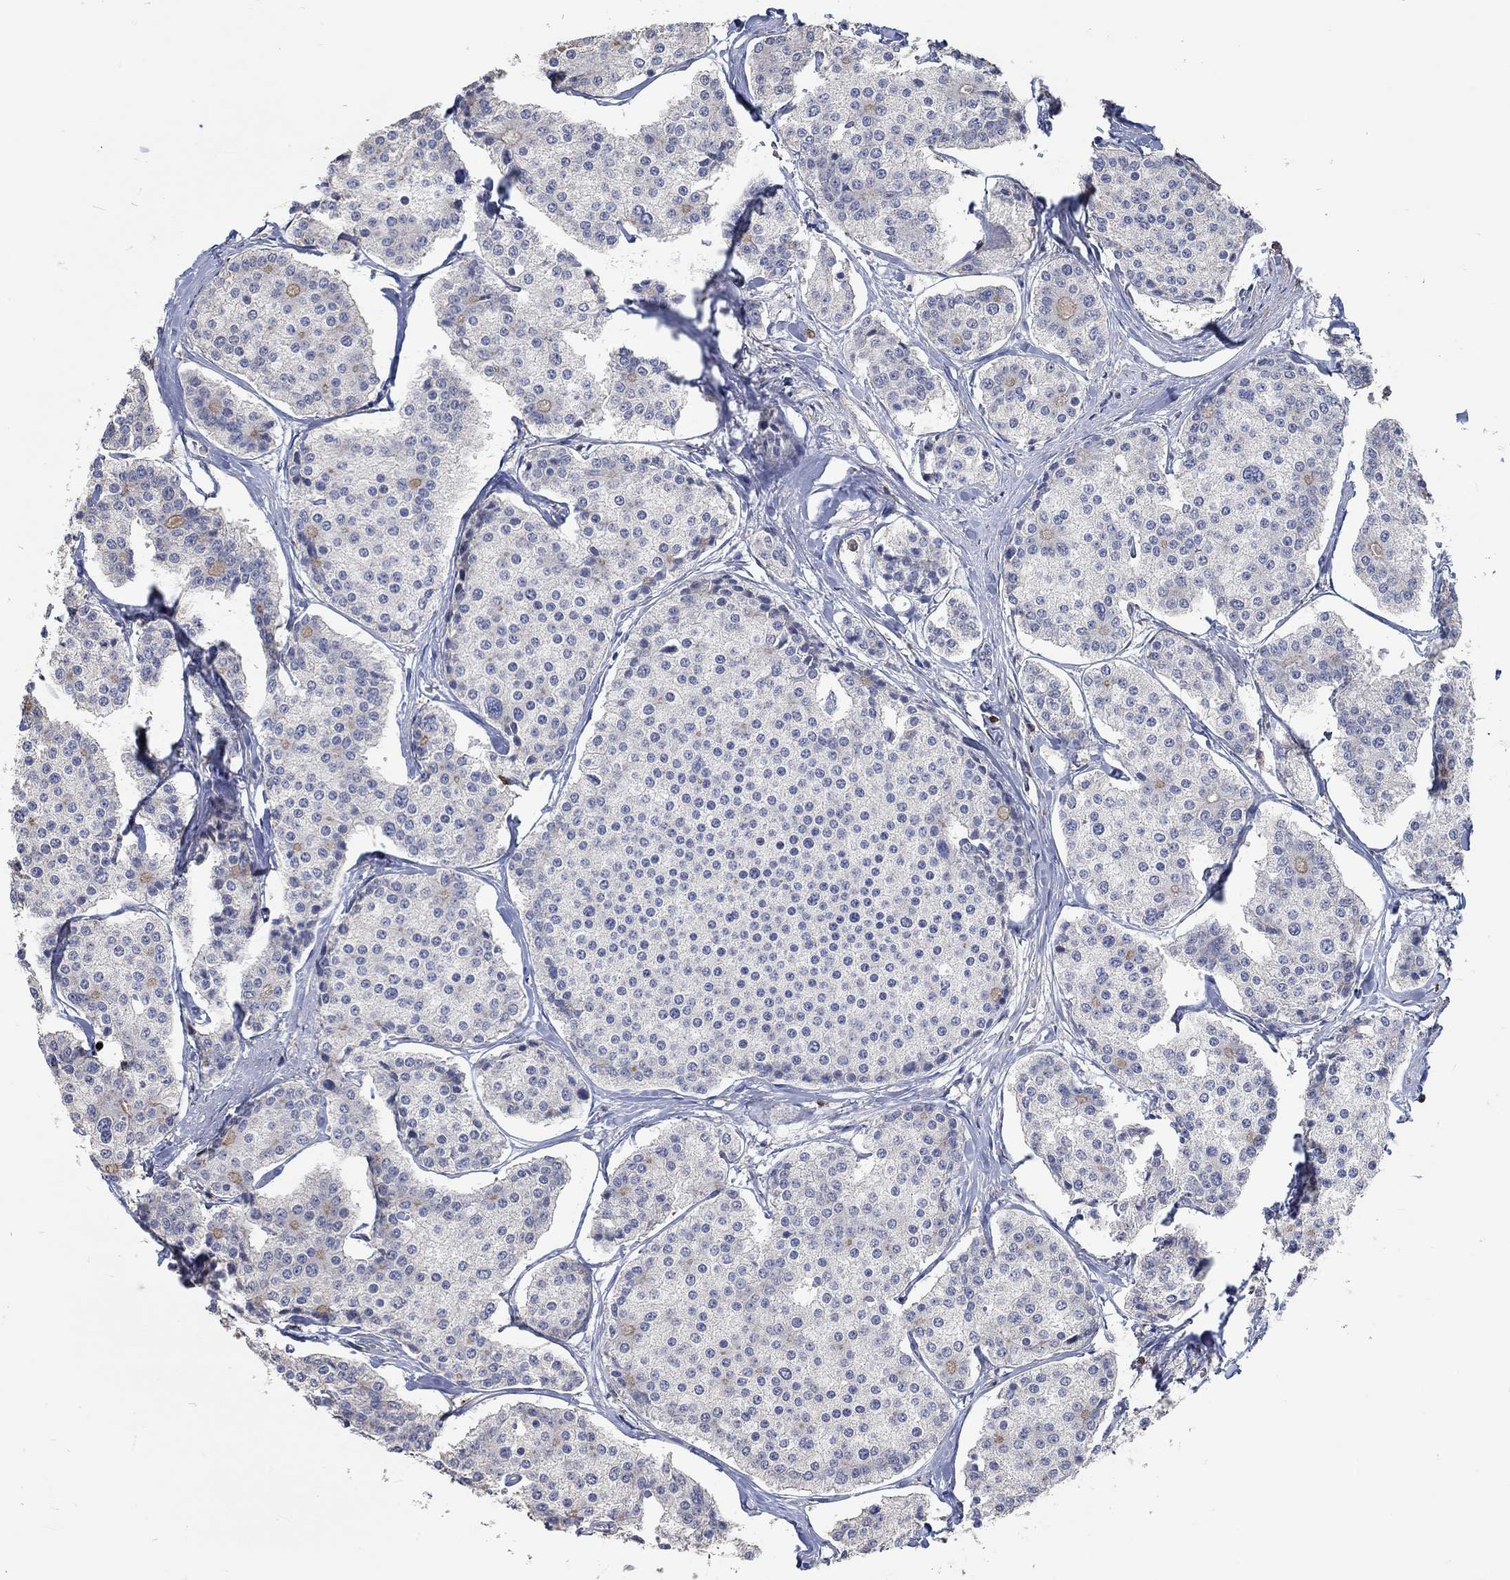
{"staining": {"intensity": "negative", "quantity": "none", "location": "none"}, "tissue": "carcinoid", "cell_type": "Tumor cells", "image_type": "cancer", "snomed": [{"axis": "morphology", "description": "Carcinoid, malignant, NOS"}, {"axis": "topography", "description": "Small intestine"}], "caption": "Photomicrograph shows no protein positivity in tumor cells of carcinoid (malignant) tissue. The staining was performed using DAB to visualize the protein expression in brown, while the nuclei were stained in blue with hematoxylin (Magnification: 20x).", "gene": "TNFAIP8L3", "patient": {"sex": "female", "age": 65}}